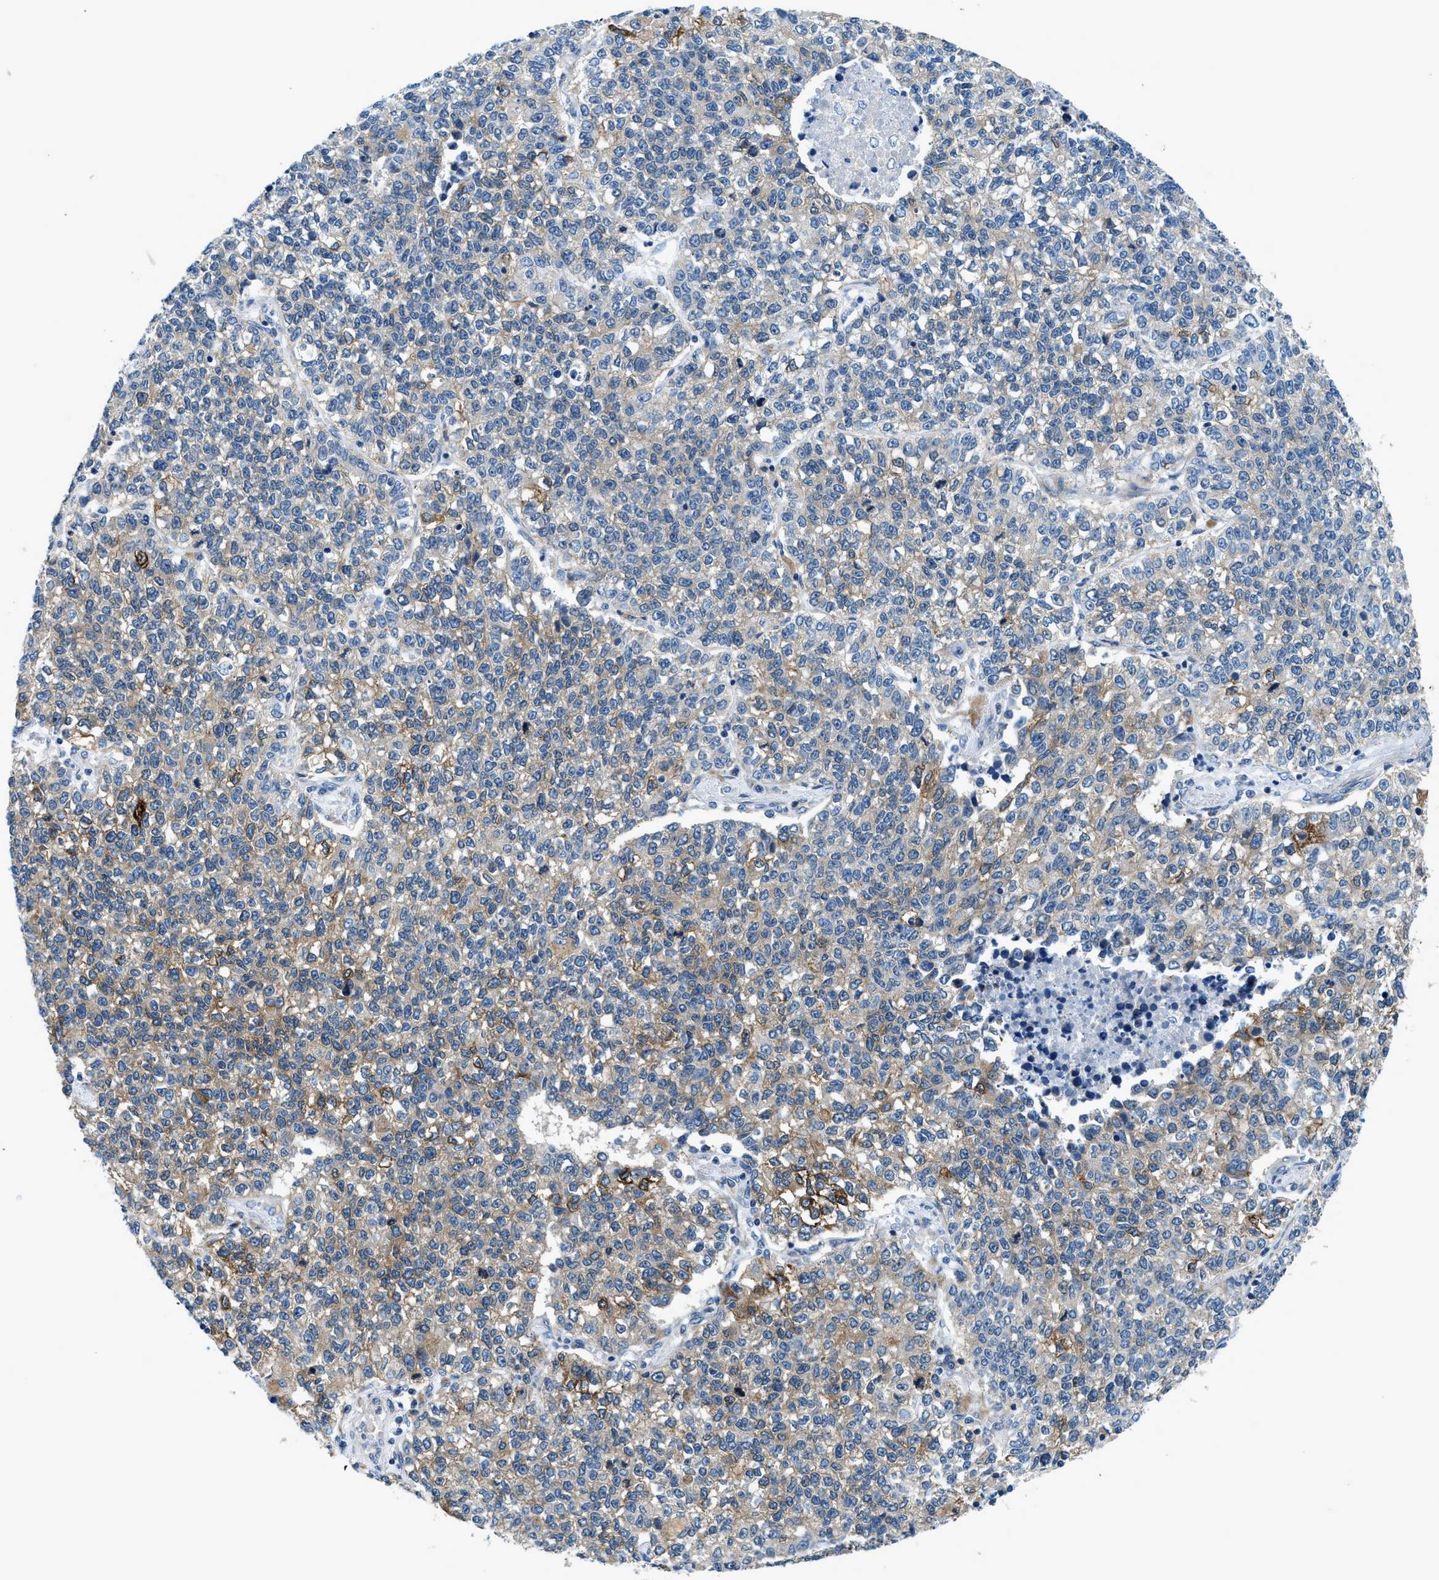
{"staining": {"intensity": "moderate", "quantity": "25%-75%", "location": "cytoplasmic/membranous"}, "tissue": "lung cancer", "cell_type": "Tumor cells", "image_type": "cancer", "snomed": [{"axis": "morphology", "description": "Adenocarcinoma, NOS"}, {"axis": "topography", "description": "Lung"}], "caption": "Protein staining displays moderate cytoplasmic/membranous expression in approximately 25%-75% of tumor cells in lung adenocarcinoma.", "gene": "LPIN2", "patient": {"sex": "male", "age": 49}}